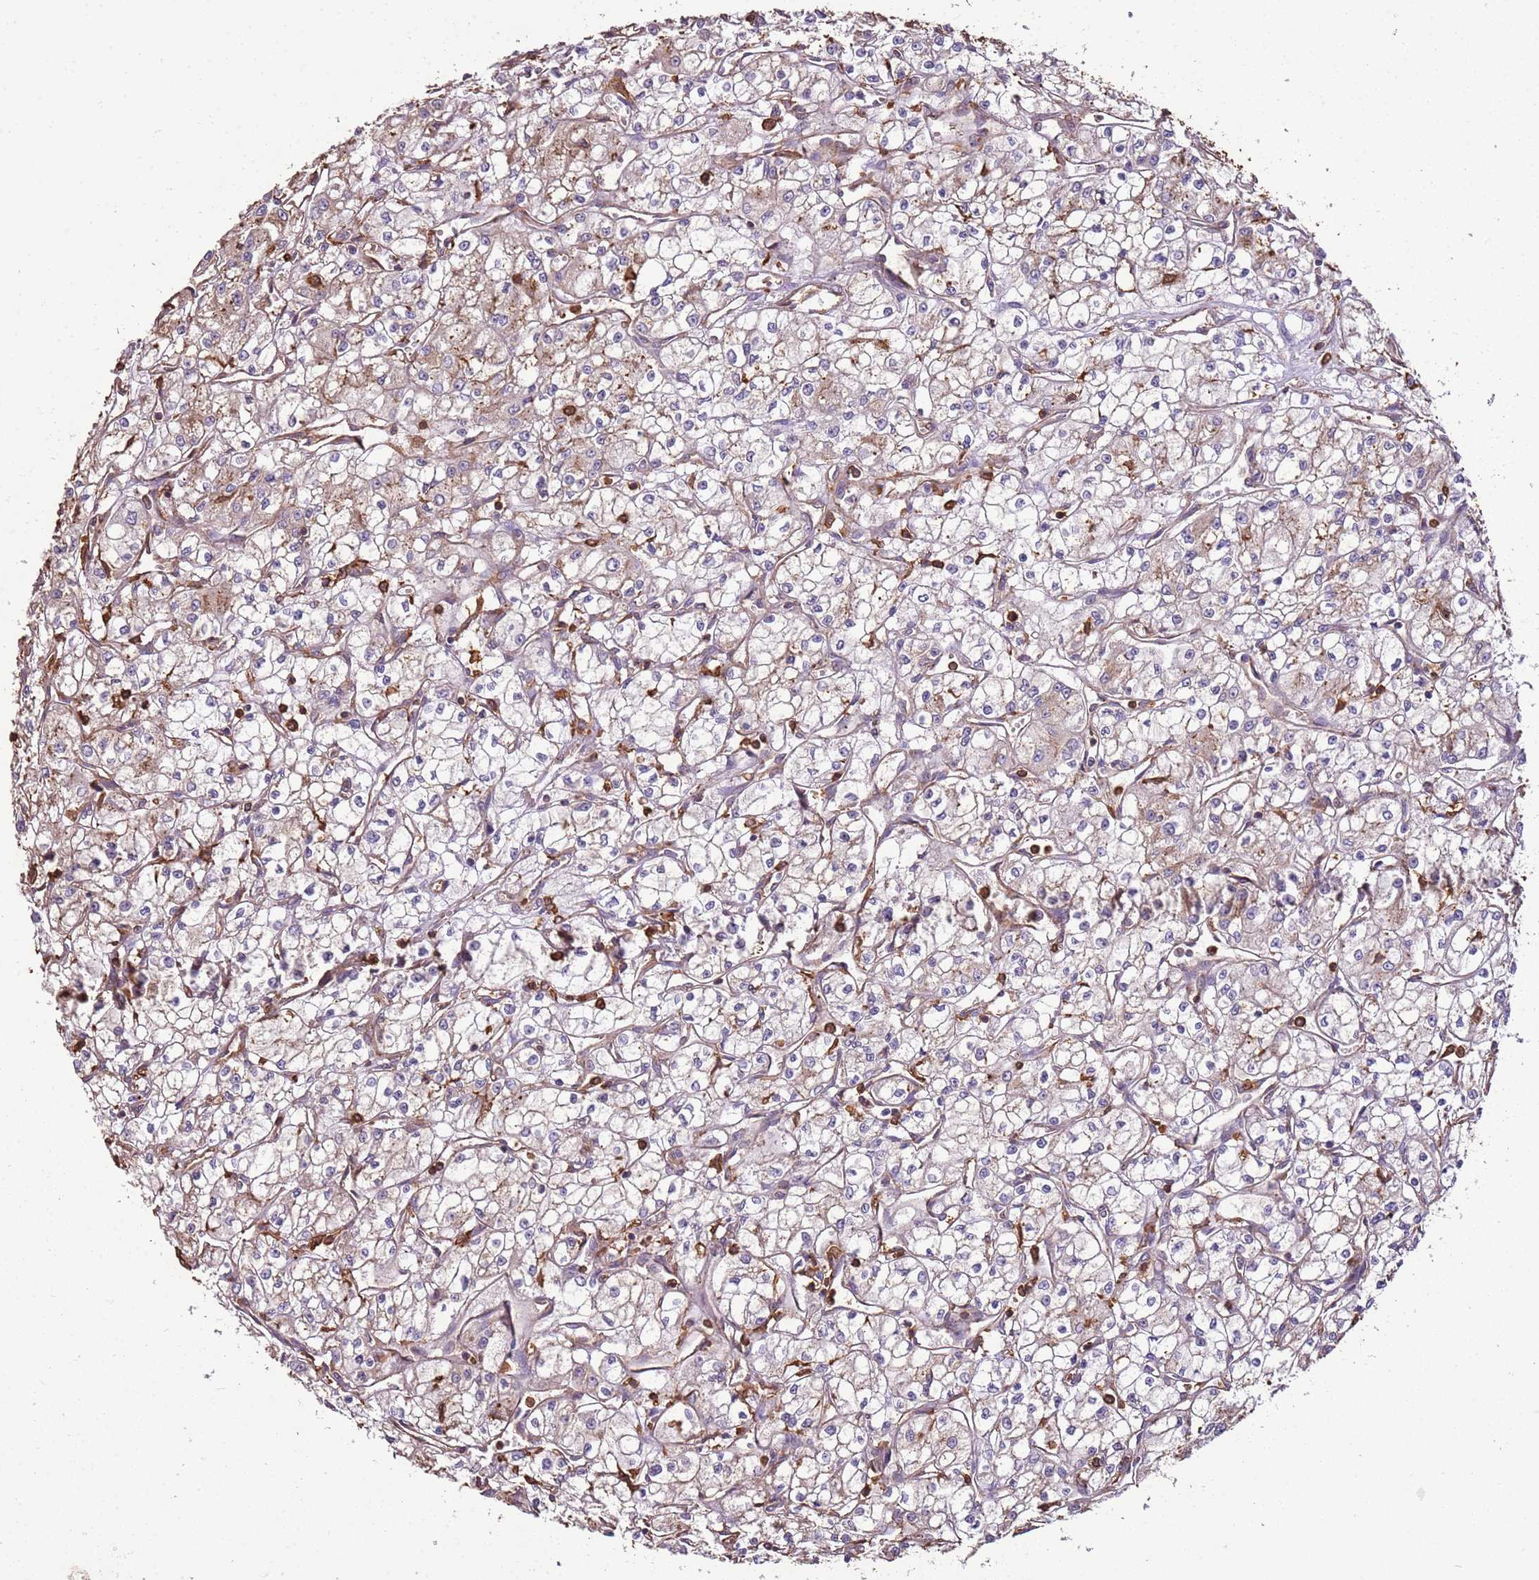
{"staining": {"intensity": "negative", "quantity": "none", "location": "none"}, "tissue": "renal cancer", "cell_type": "Tumor cells", "image_type": "cancer", "snomed": [{"axis": "morphology", "description": "Adenocarcinoma, NOS"}, {"axis": "topography", "description": "Kidney"}], "caption": "Renal adenocarcinoma stained for a protein using immunohistochemistry displays no positivity tumor cells.", "gene": "ARL10", "patient": {"sex": "male", "age": 59}}